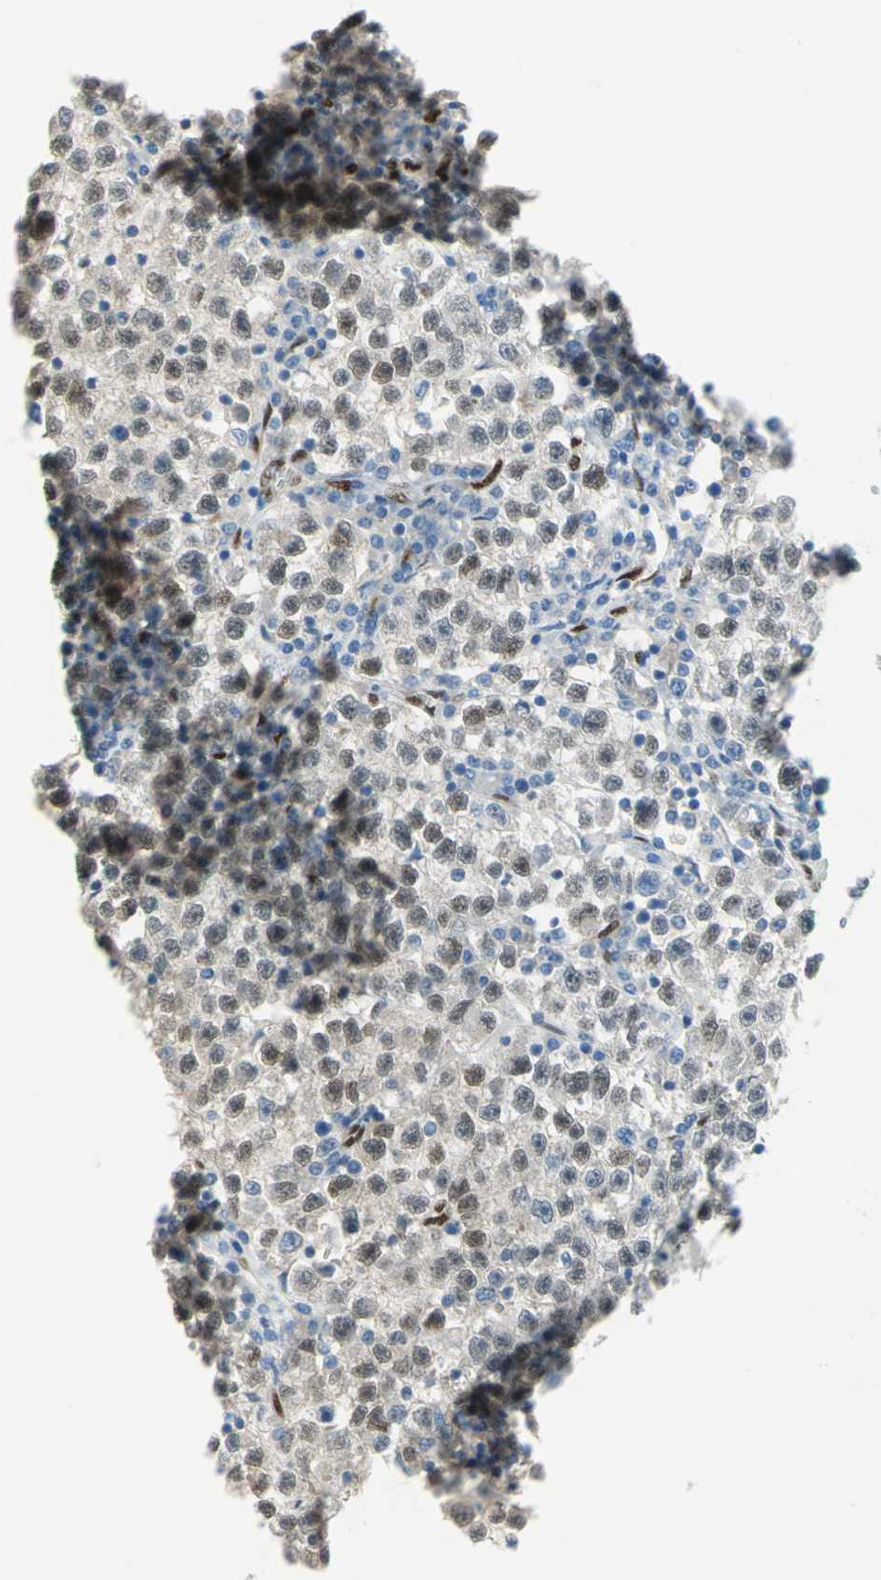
{"staining": {"intensity": "weak", "quantity": ">75%", "location": "cytoplasmic/membranous,nuclear"}, "tissue": "testis cancer", "cell_type": "Tumor cells", "image_type": "cancer", "snomed": [{"axis": "morphology", "description": "Seminoma, NOS"}, {"axis": "topography", "description": "Testis"}], "caption": "Protein expression analysis of seminoma (testis) reveals weak cytoplasmic/membranous and nuclear expression in approximately >75% of tumor cells.", "gene": "RBFOX2", "patient": {"sex": "male", "age": 22}}